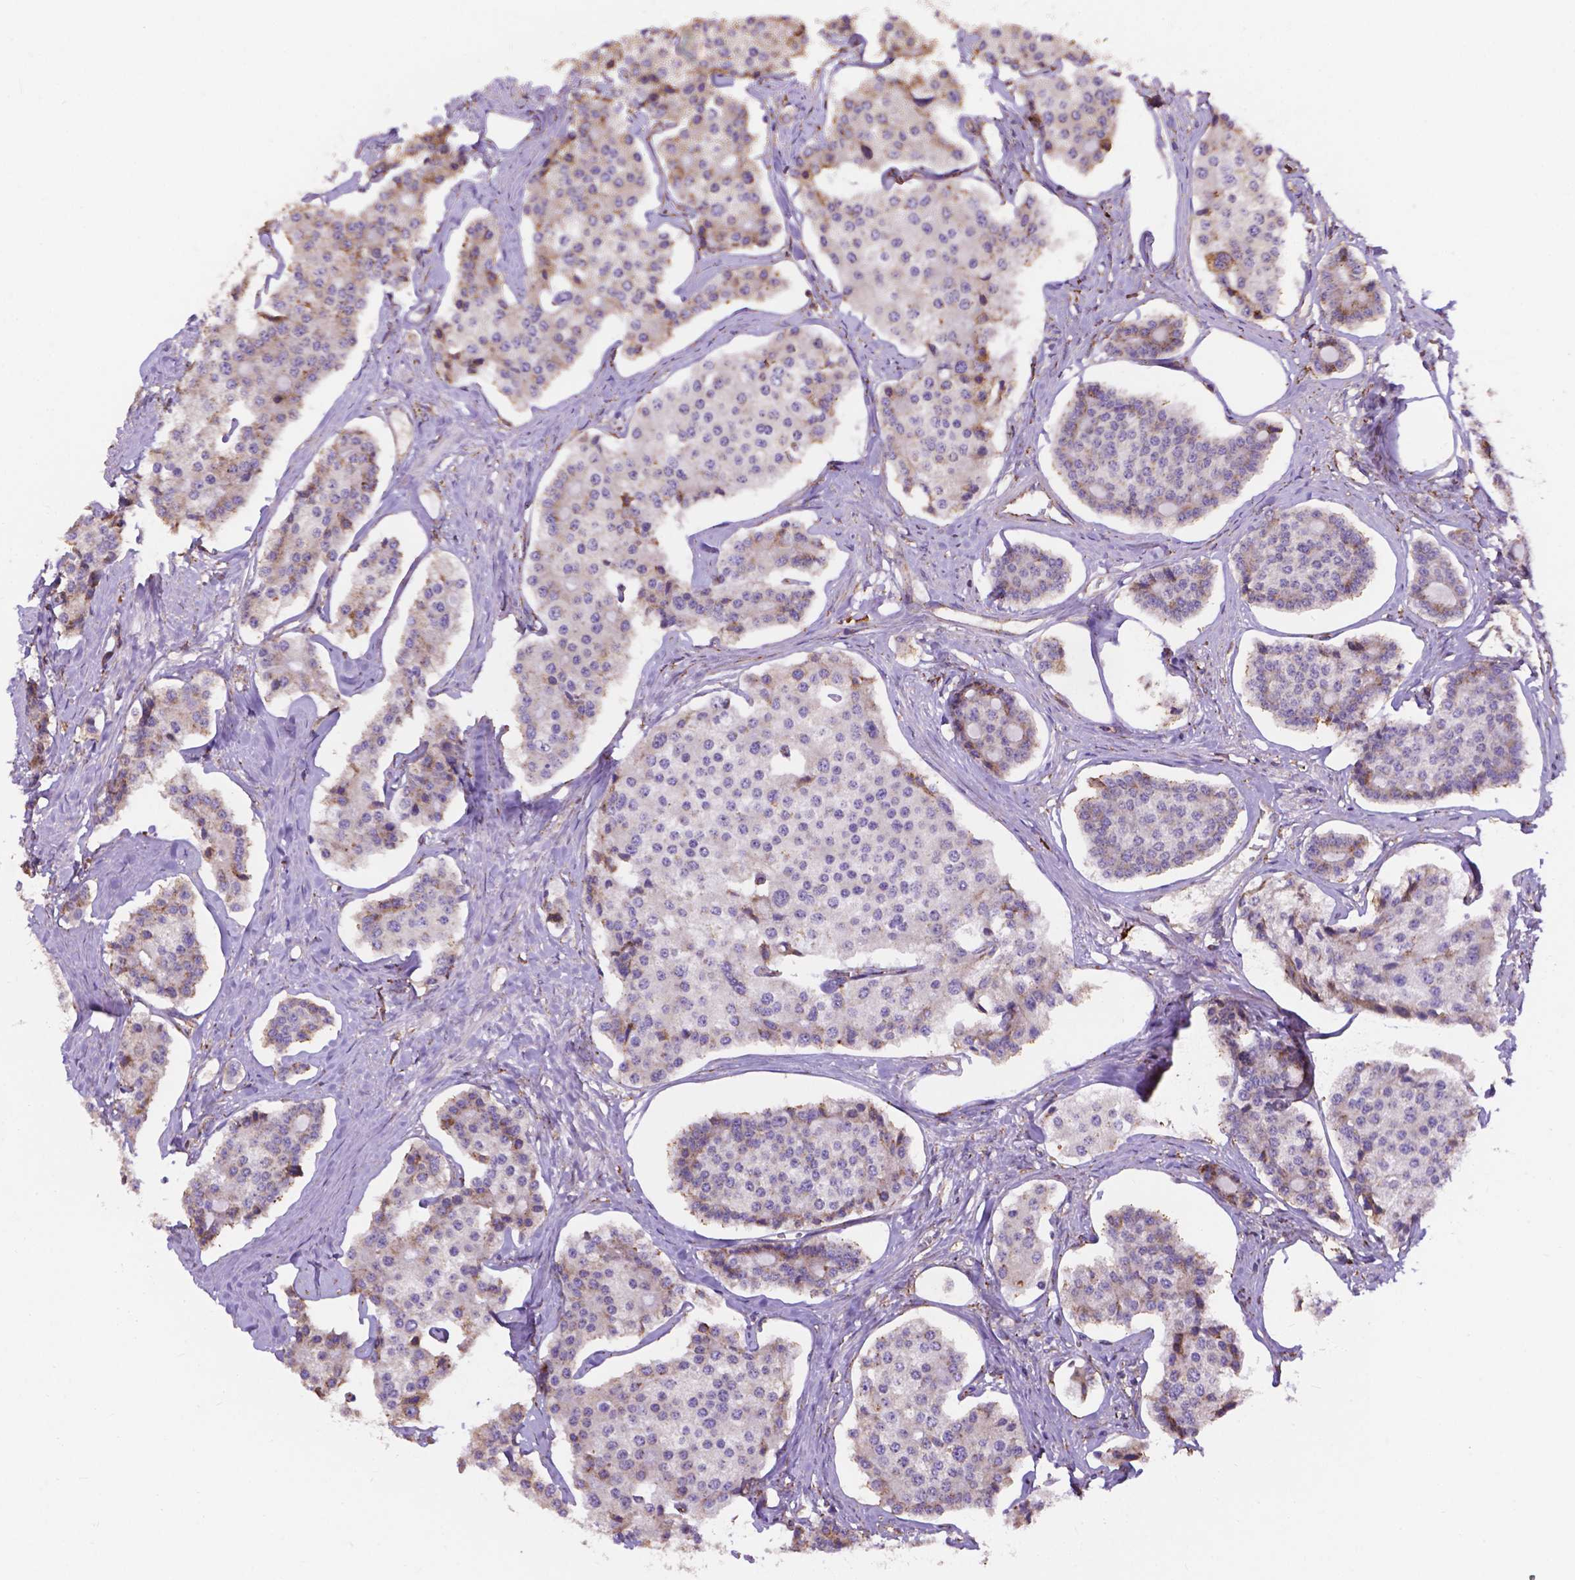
{"staining": {"intensity": "moderate", "quantity": "<25%", "location": "cytoplasmic/membranous"}, "tissue": "carcinoid", "cell_type": "Tumor cells", "image_type": "cancer", "snomed": [{"axis": "morphology", "description": "Carcinoid, malignant, NOS"}, {"axis": "topography", "description": "Small intestine"}], "caption": "The photomicrograph demonstrates a brown stain indicating the presence of a protein in the cytoplasmic/membranous of tumor cells in carcinoid. (Stains: DAB in brown, nuclei in blue, Microscopy: brightfield microscopy at high magnification).", "gene": "IPO11", "patient": {"sex": "female", "age": 65}}